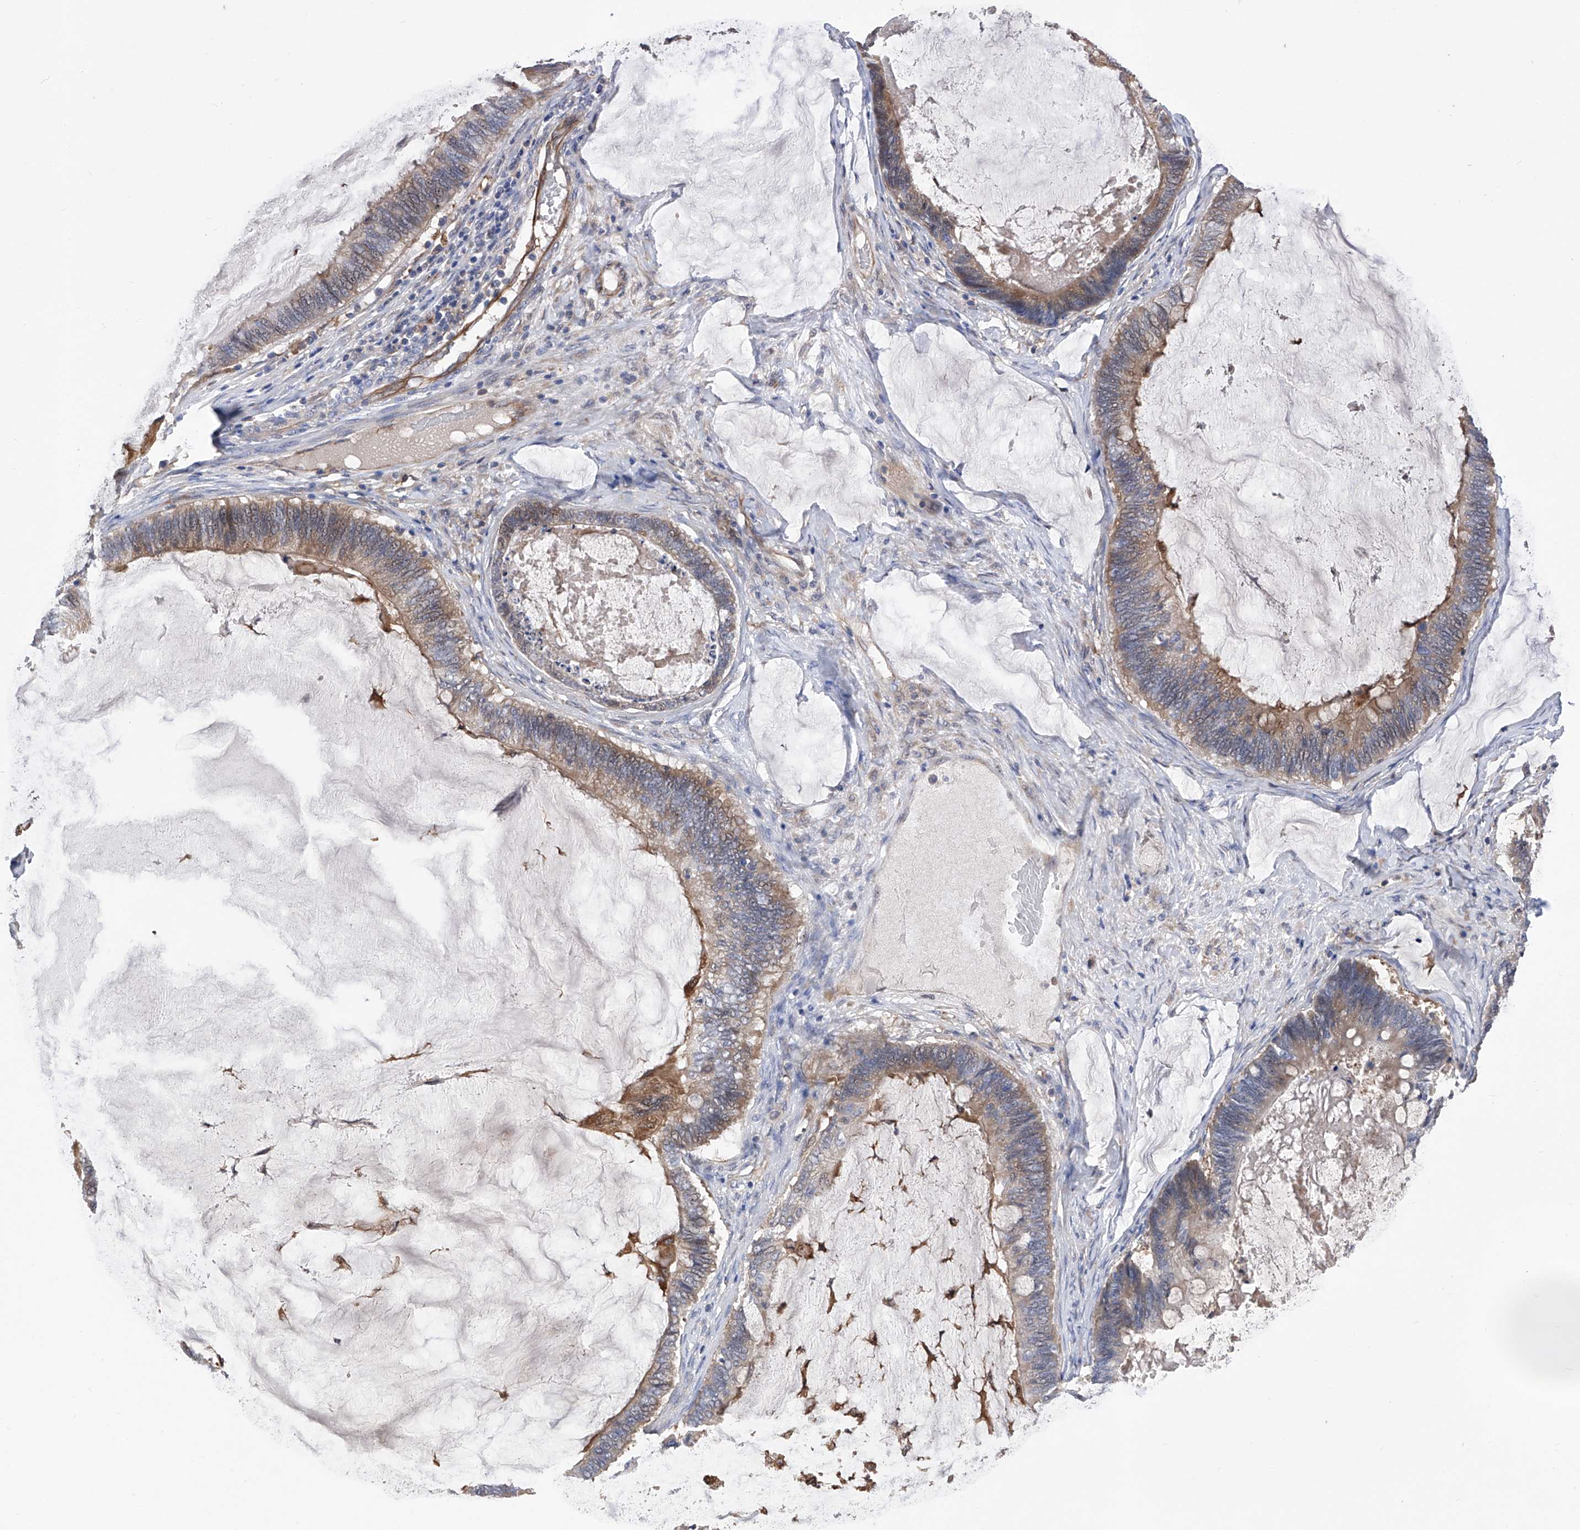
{"staining": {"intensity": "moderate", "quantity": ">75%", "location": "cytoplasmic/membranous"}, "tissue": "ovarian cancer", "cell_type": "Tumor cells", "image_type": "cancer", "snomed": [{"axis": "morphology", "description": "Cystadenocarcinoma, mucinous, NOS"}, {"axis": "topography", "description": "Ovary"}], "caption": "The image exhibits a brown stain indicating the presence of a protein in the cytoplasmic/membranous of tumor cells in mucinous cystadenocarcinoma (ovarian).", "gene": "SPATA20", "patient": {"sex": "female", "age": 61}}